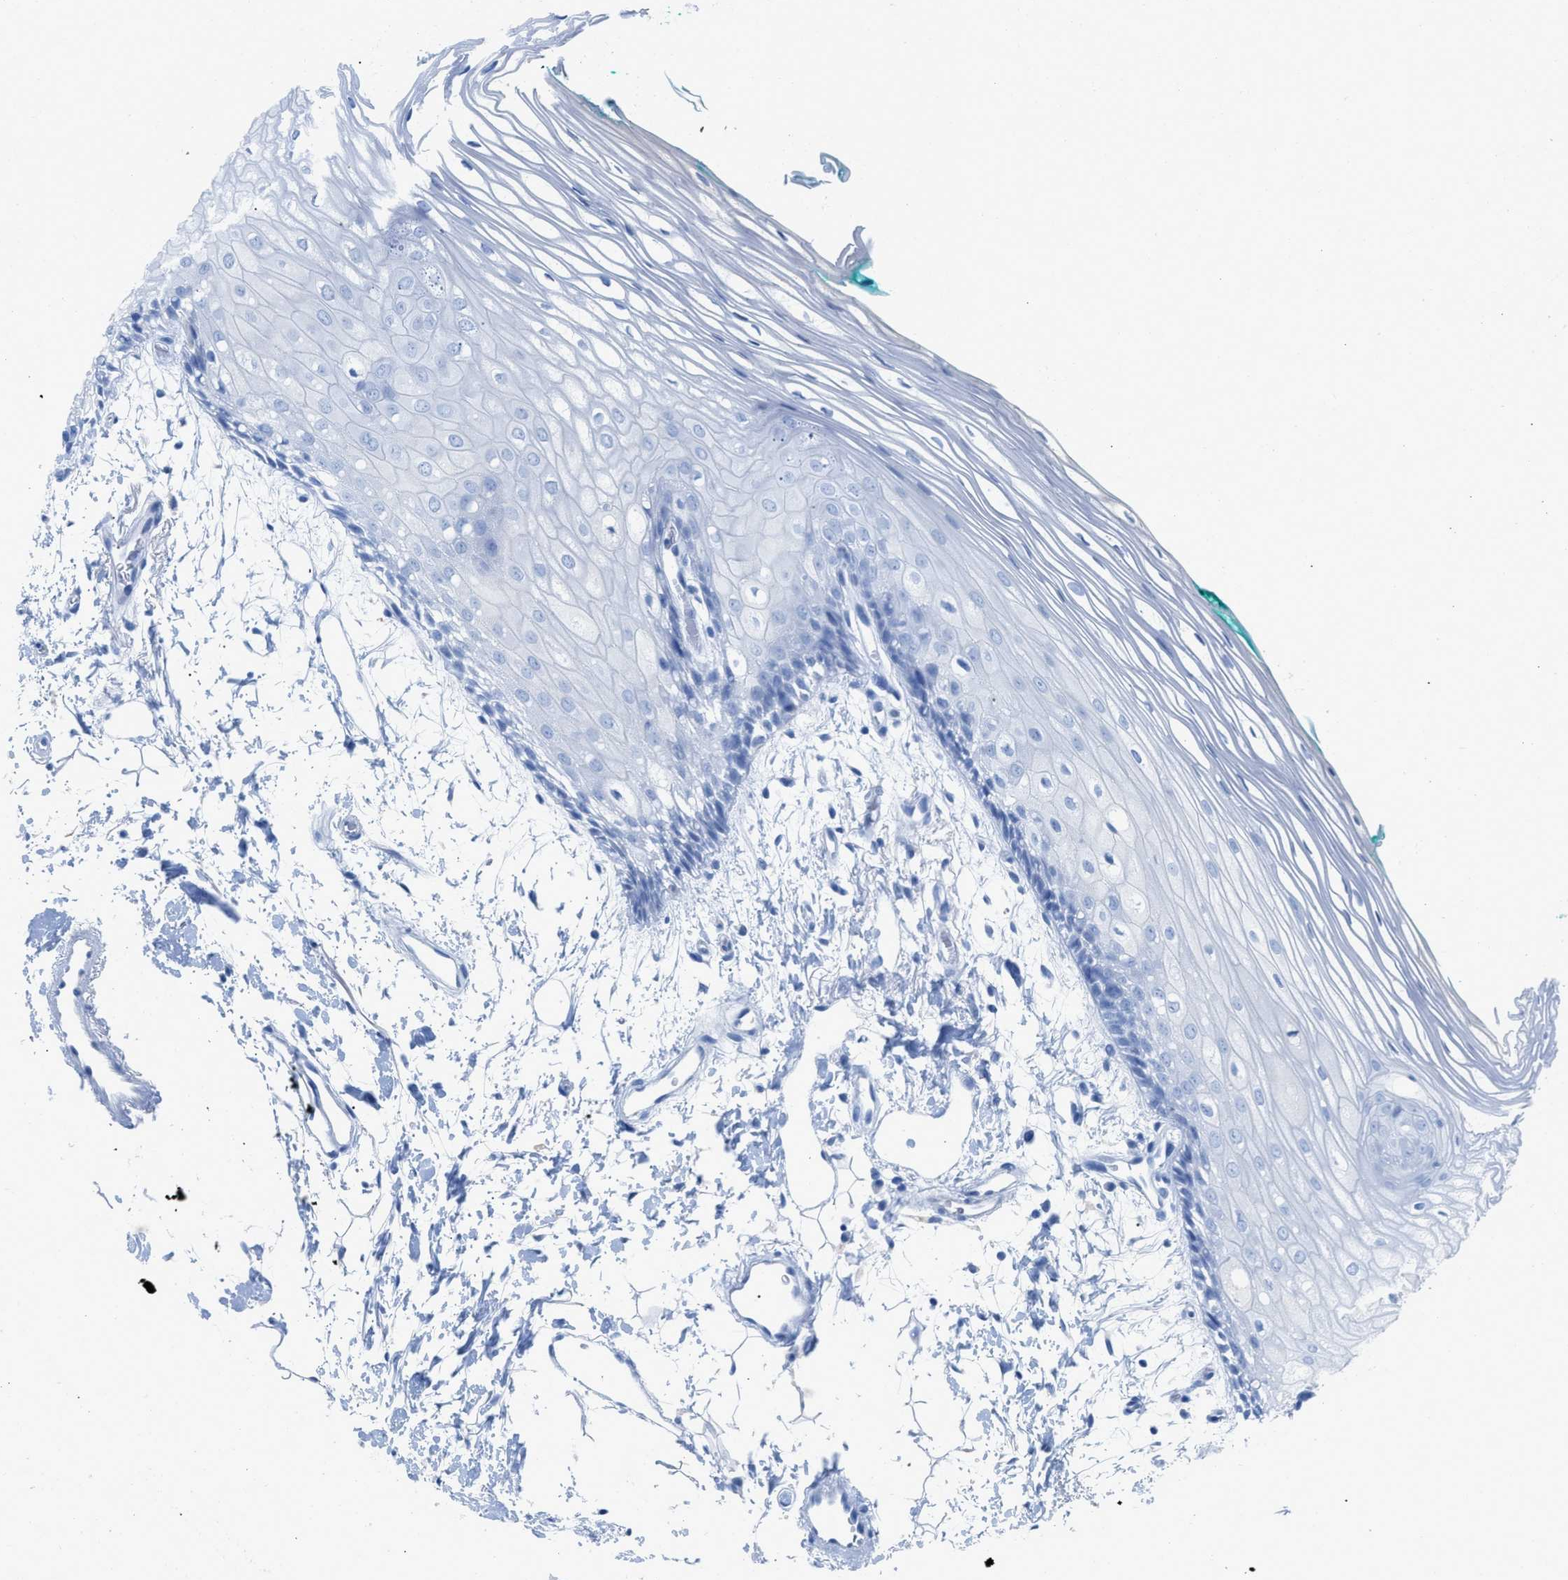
{"staining": {"intensity": "negative", "quantity": "none", "location": "none"}, "tissue": "oral mucosa", "cell_type": "Squamous epithelial cells", "image_type": "normal", "snomed": [{"axis": "morphology", "description": "Normal tissue, NOS"}, {"axis": "topography", "description": "Skeletal muscle"}, {"axis": "topography", "description": "Oral tissue"}, {"axis": "topography", "description": "Peripheral nerve tissue"}], "caption": "DAB immunohistochemical staining of normal oral mucosa reveals no significant positivity in squamous epithelial cells.", "gene": "TCL1A", "patient": {"sex": "female", "age": 84}}